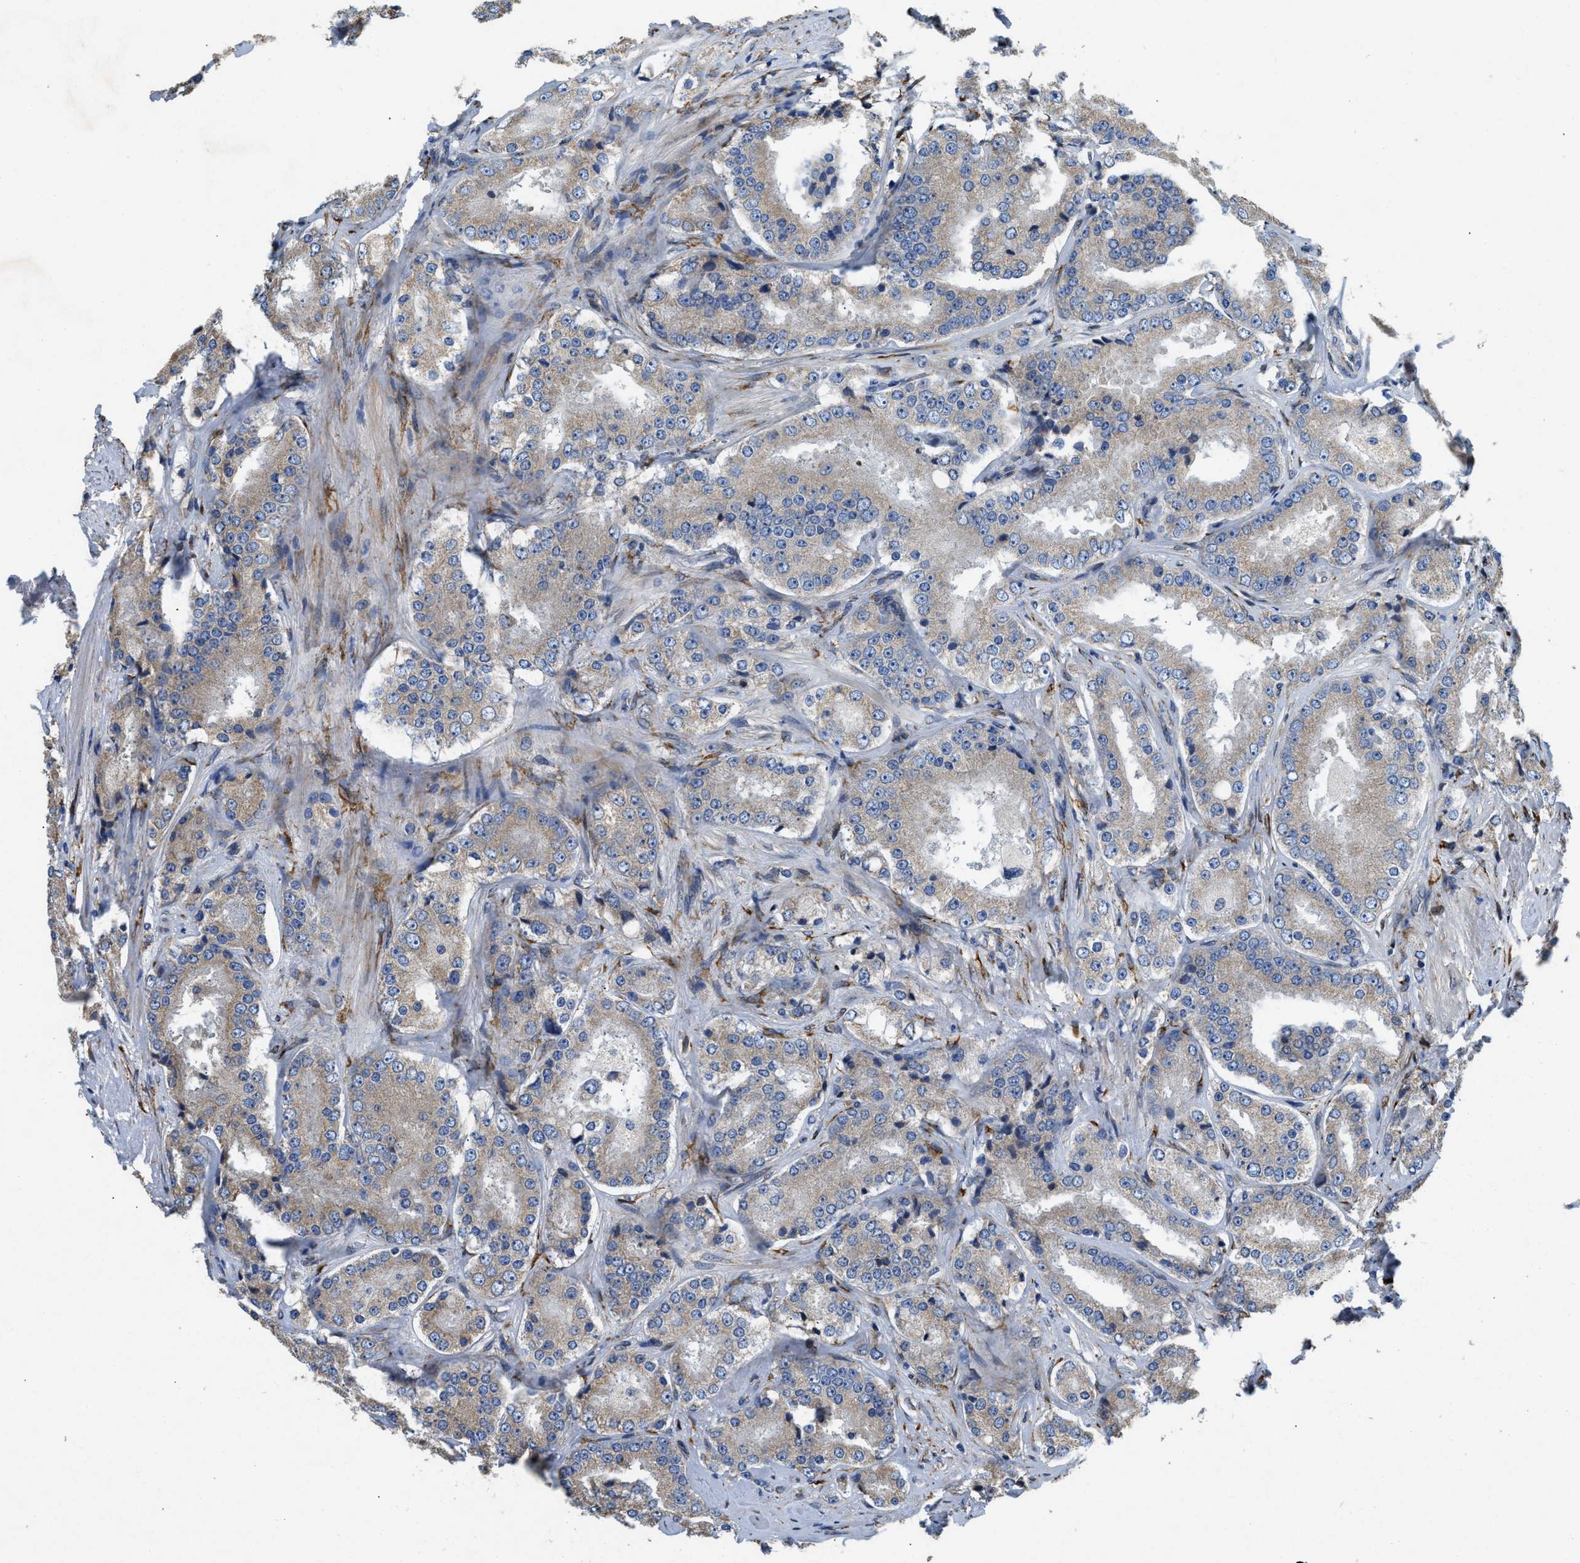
{"staining": {"intensity": "weak", "quantity": "25%-75%", "location": "cytoplasmic/membranous"}, "tissue": "prostate cancer", "cell_type": "Tumor cells", "image_type": "cancer", "snomed": [{"axis": "morphology", "description": "Adenocarcinoma, High grade"}, {"axis": "topography", "description": "Prostate"}], "caption": "This is an image of immunohistochemistry staining of prostate cancer (adenocarcinoma (high-grade)), which shows weak positivity in the cytoplasmic/membranous of tumor cells.", "gene": "GGCX", "patient": {"sex": "male", "age": 65}}